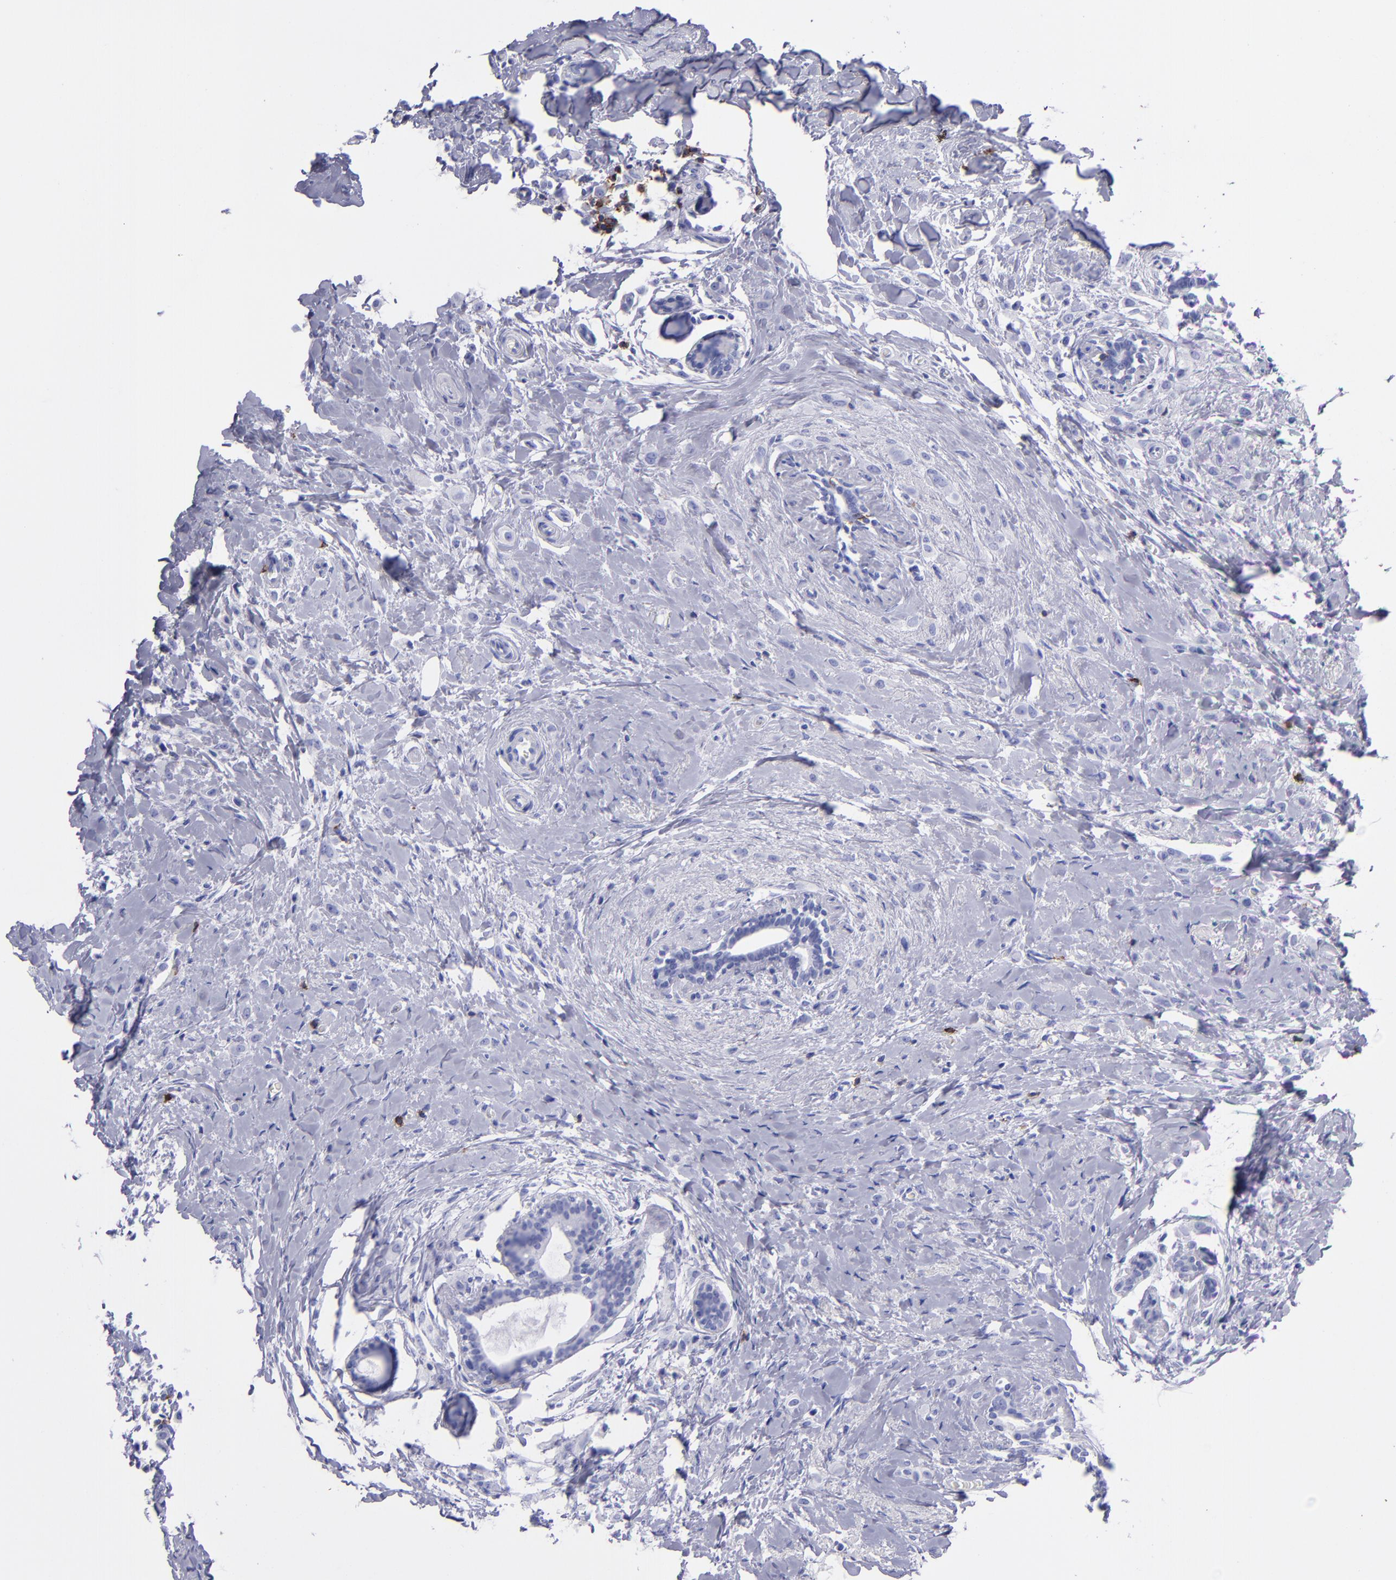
{"staining": {"intensity": "negative", "quantity": "none", "location": "none"}, "tissue": "breast cancer", "cell_type": "Tumor cells", "image_type": "cancer", "snomed": [{"axis": "morphology", "description": "Lobular carcinoma"}, {"axis": "topography", "description": "Breast"}], "caption": "This is a micrograph of IHC staining of lobular carcinoma (breast), which shows no positivity in tumor cells.", "gene": "CD6", "patient": {"sex": "female", "age": 57}}